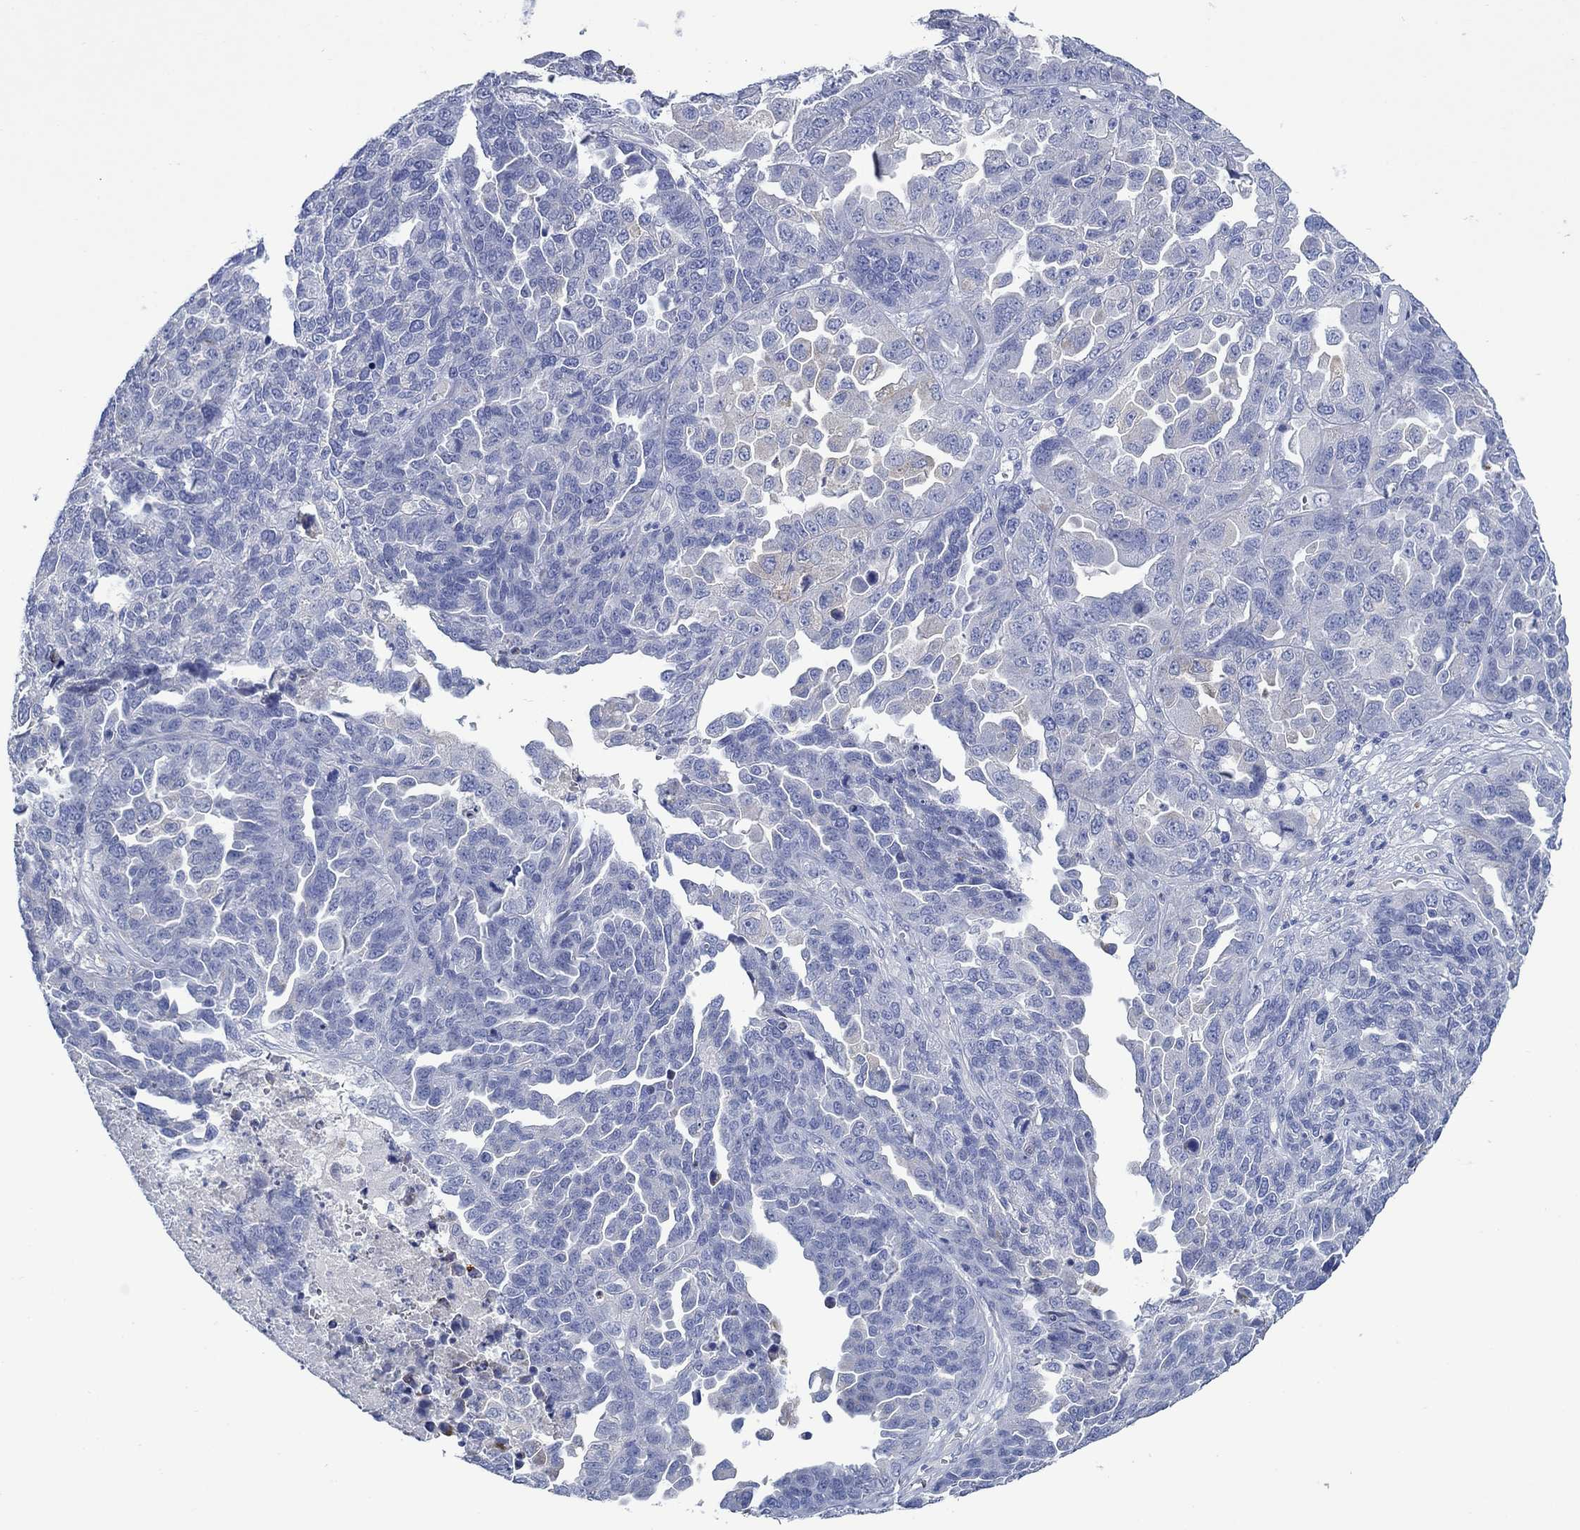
{"staining": {"intensity": "negative", "quantity": "none", "location": "none"}, "tissue": "ovarian cancer", "cell_type": "Tumor cells", "image_type": "cancer", "snomed": [{"axis": "morphology", "description": "Cystadenocarcinoma, serous, NOS"}, {"axis": "topography", "description": "Ovary"}], "caption": "Ovarian serous cystadenocarcinoma was stained to show a protein in brown. There is no significant staining in tumor cells.", "gene": "TRIM16", "patient": {"sex": "female", "age": 87}}